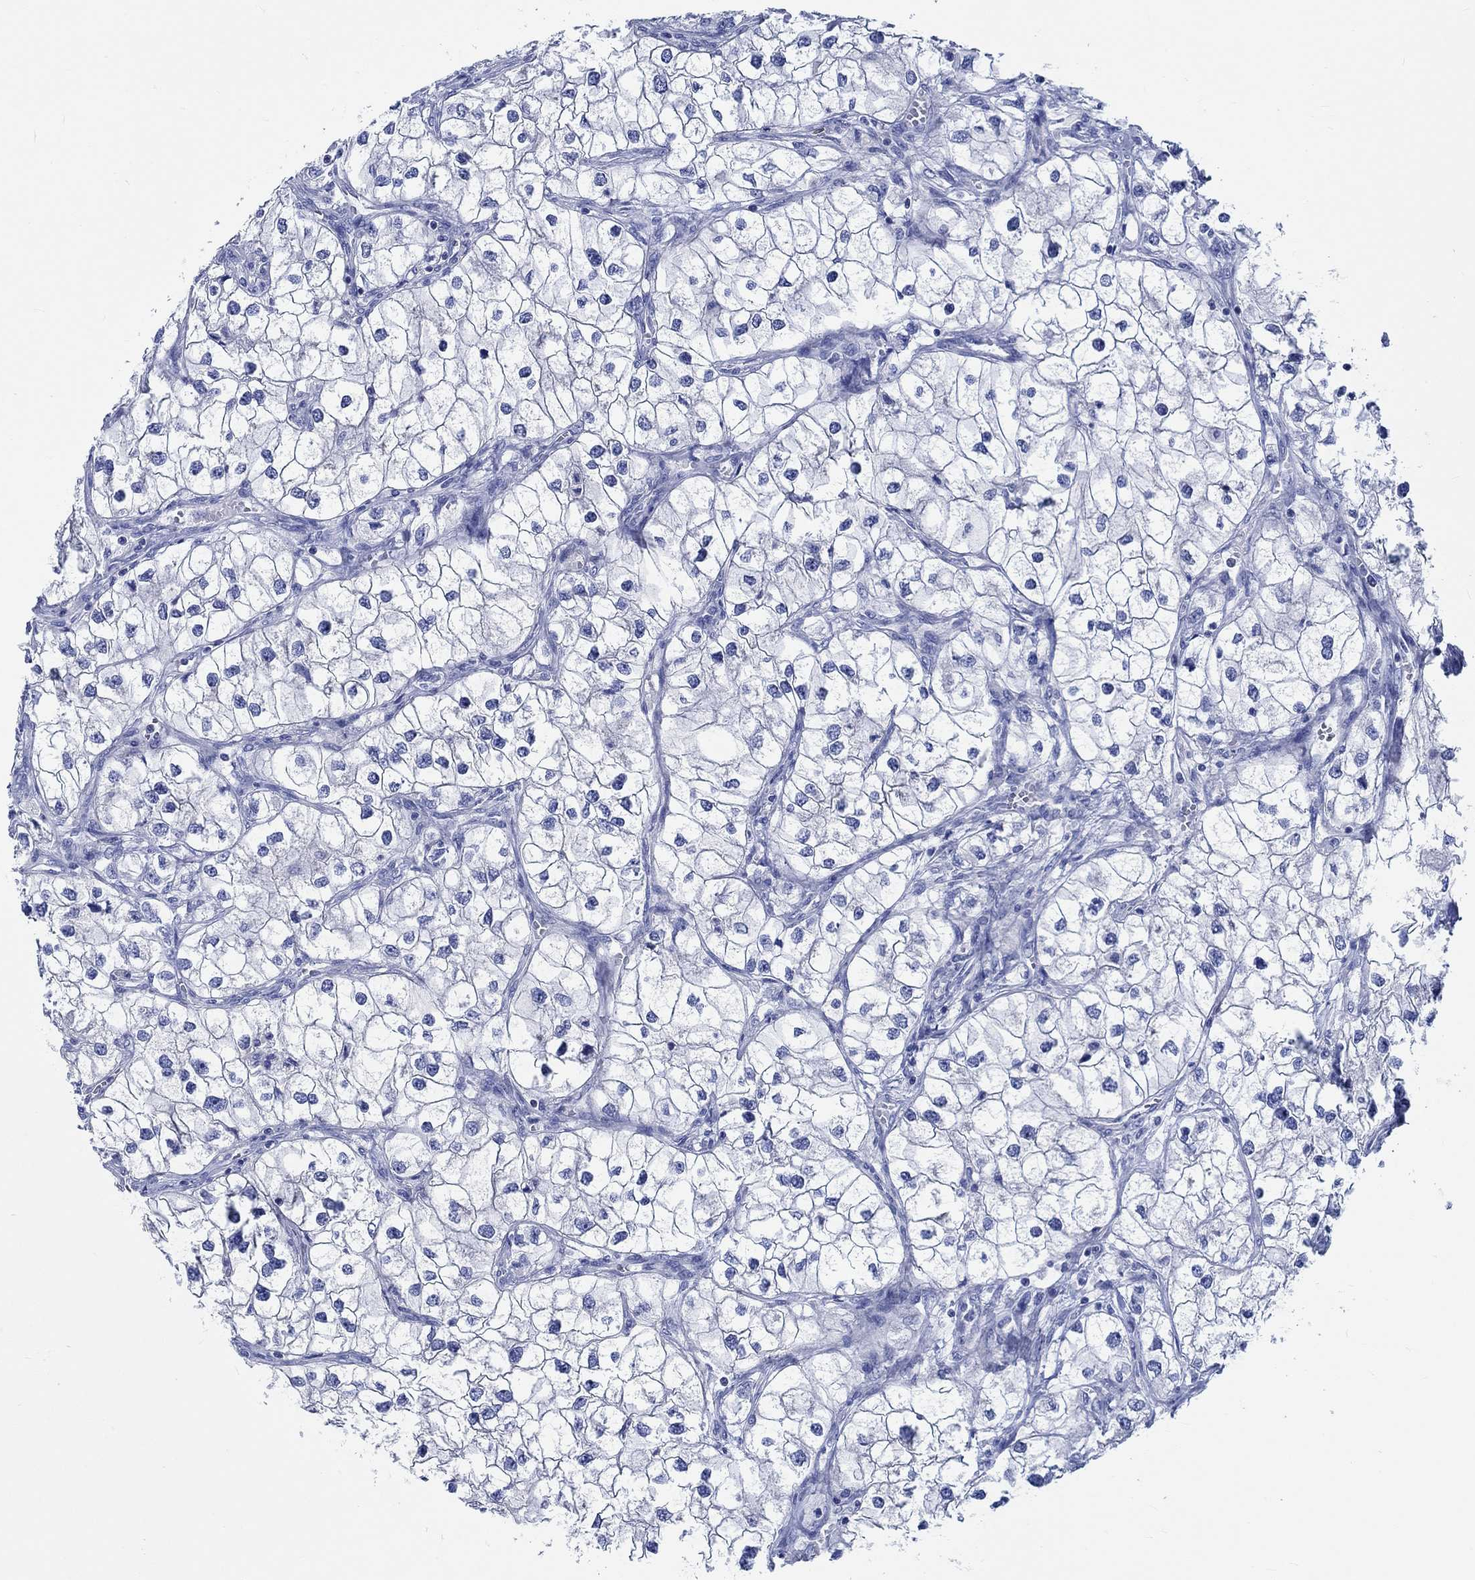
{"staining": {"intensity": "negative", "quantity": "none", "location": "none"}, "tissue": "renal cancer", "cell_type": "Tumor cells", "image_type": "cancer", "snomed": [{"axis": "morphology", "description": "Adenocarcinoma, NOS"}, {"axis": "topography", "description": "Kidney"}], "caption": "High power microscopy micrograph of an IHC histopathology image of renal cancer, revealing no significant expression in tumor cells.", "gene": "PTPRN2", "patient": {"sex": "male", "age": 59}}